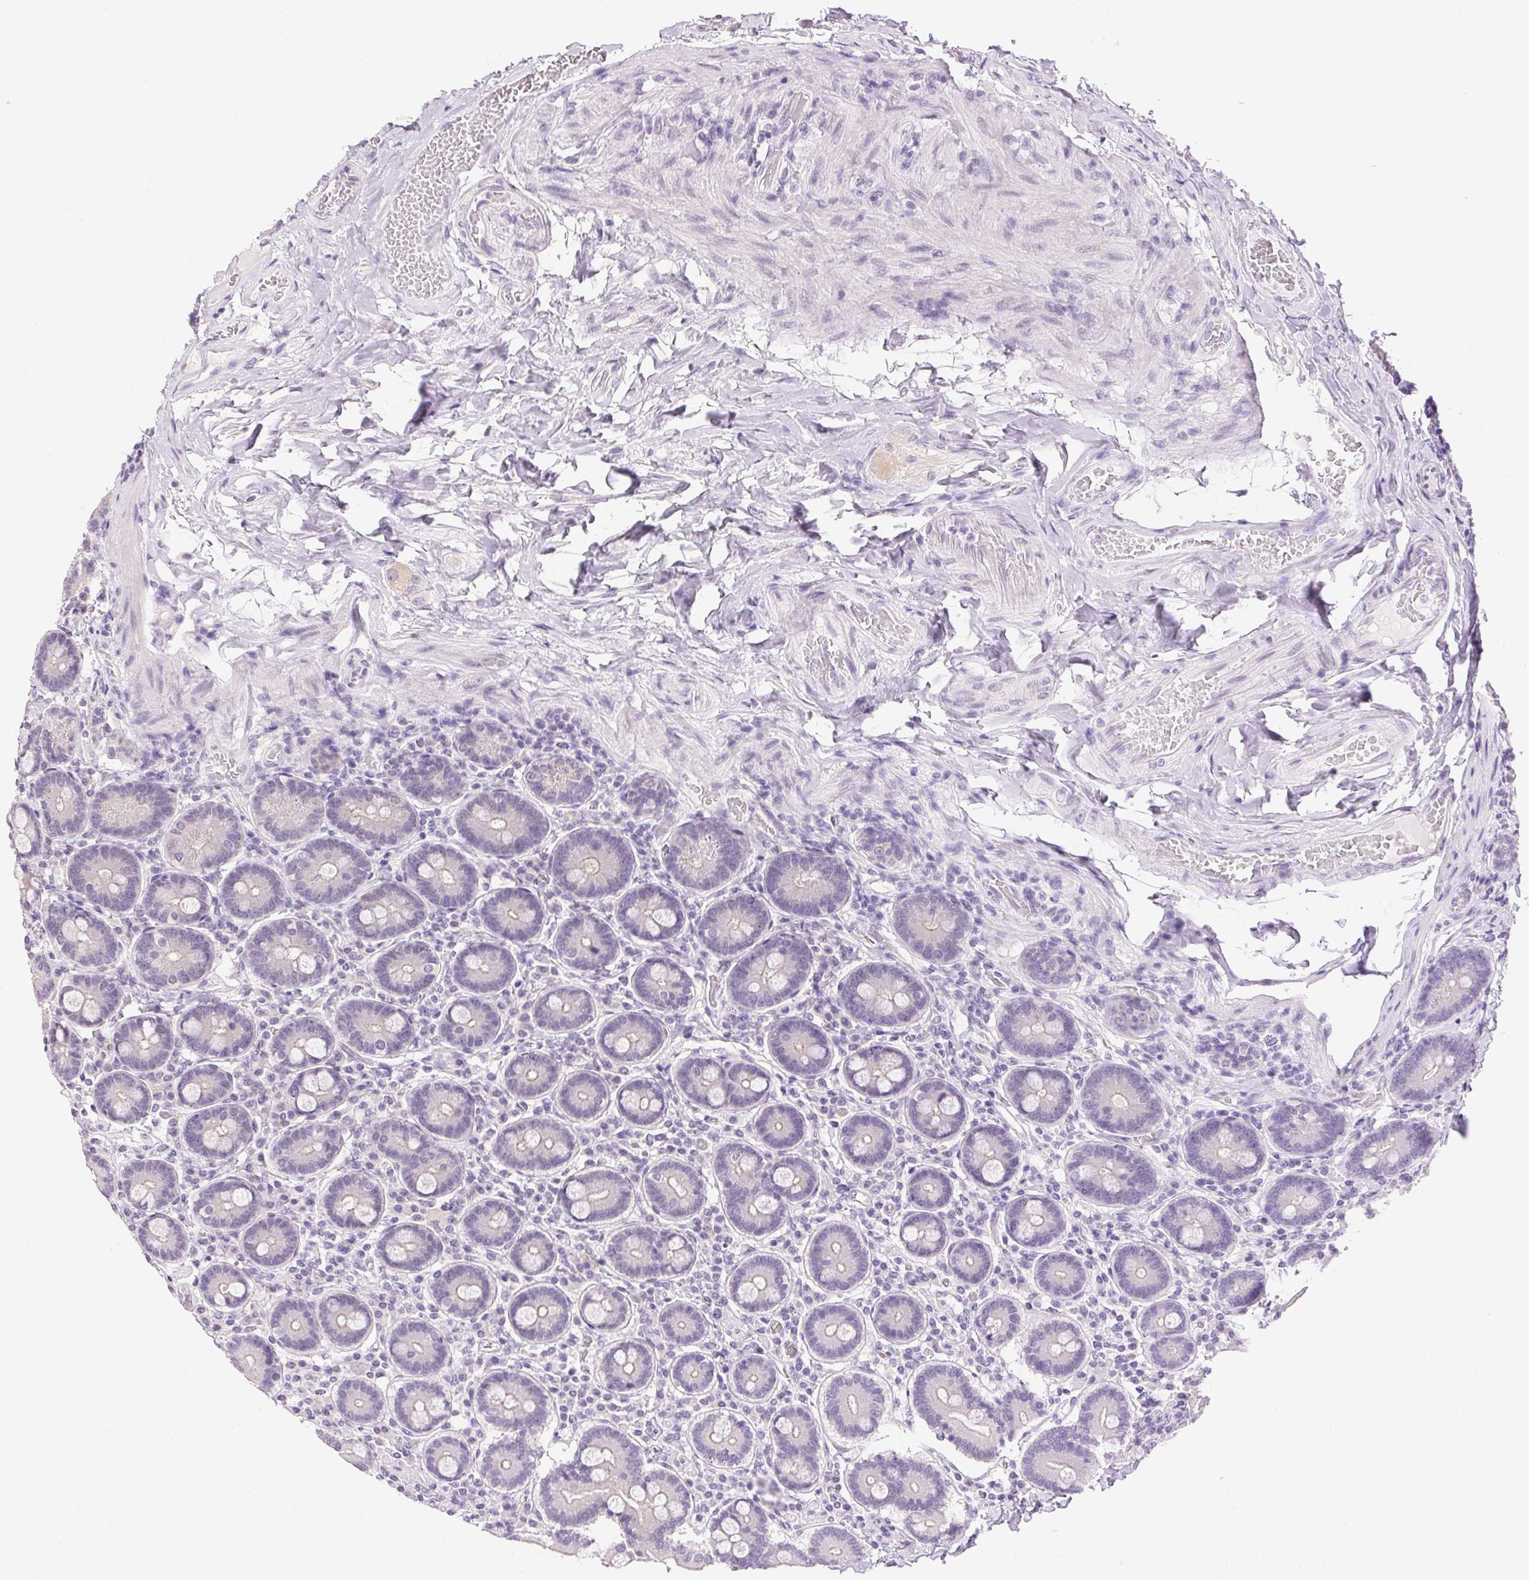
{"staining": {"intensity": "negative", "quantity": "none", "location": "none"}, "tissue": "duodenum", "cell_type": "Glandular cells", "image_type": "normal", "snomed": [{"axis": "morphology", "description": "Normal tissue, NOS"}, {"axis": "topography", "description": "Duodenum"}], "caption": "Protein analysis of normal duodenum reveals no significant staining in glandular cells.", "gene": "CLDN10", "patient": {"sex": "female", "age": 62}}